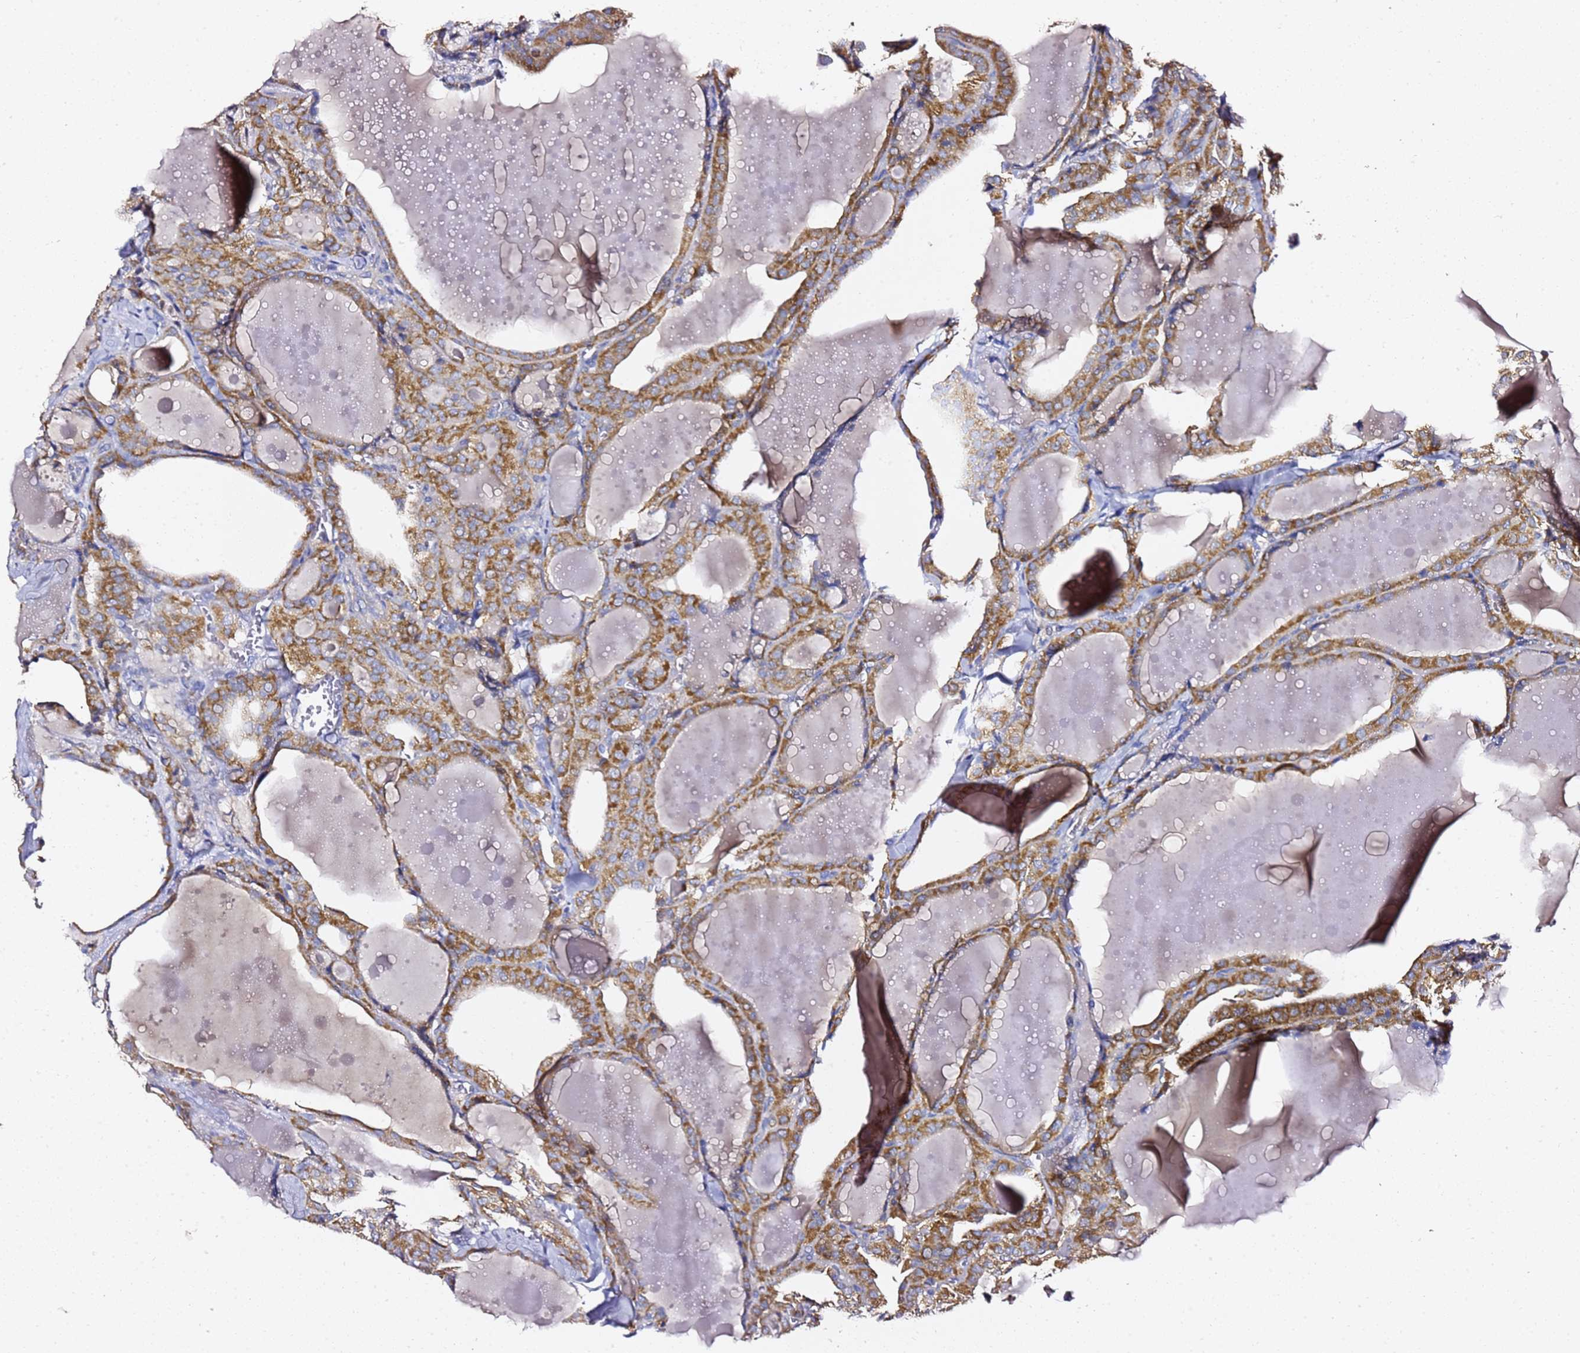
{"staining": {"intensity": "moderate", "quantity": ">75%", "location": "cytoplasmic/membranous"}, "tissue": "thyroid cancer", "cell_type": "Tumor cells", "image_type": "cancer", "snomed": [{"axis": "morphology", "description": "Papillary adenocarcinoma, NOS"}, {"axis": "topography", "description": "Thyroid gland"}], "caption": "DAB immunohistochemical staining of human thyroid cancer displays moderate cytoplasmic/membranous protein positivity in about >75% of tumor cells.", "gene": "C19orf12", "patient": {"sex": "male", "age": 52}}